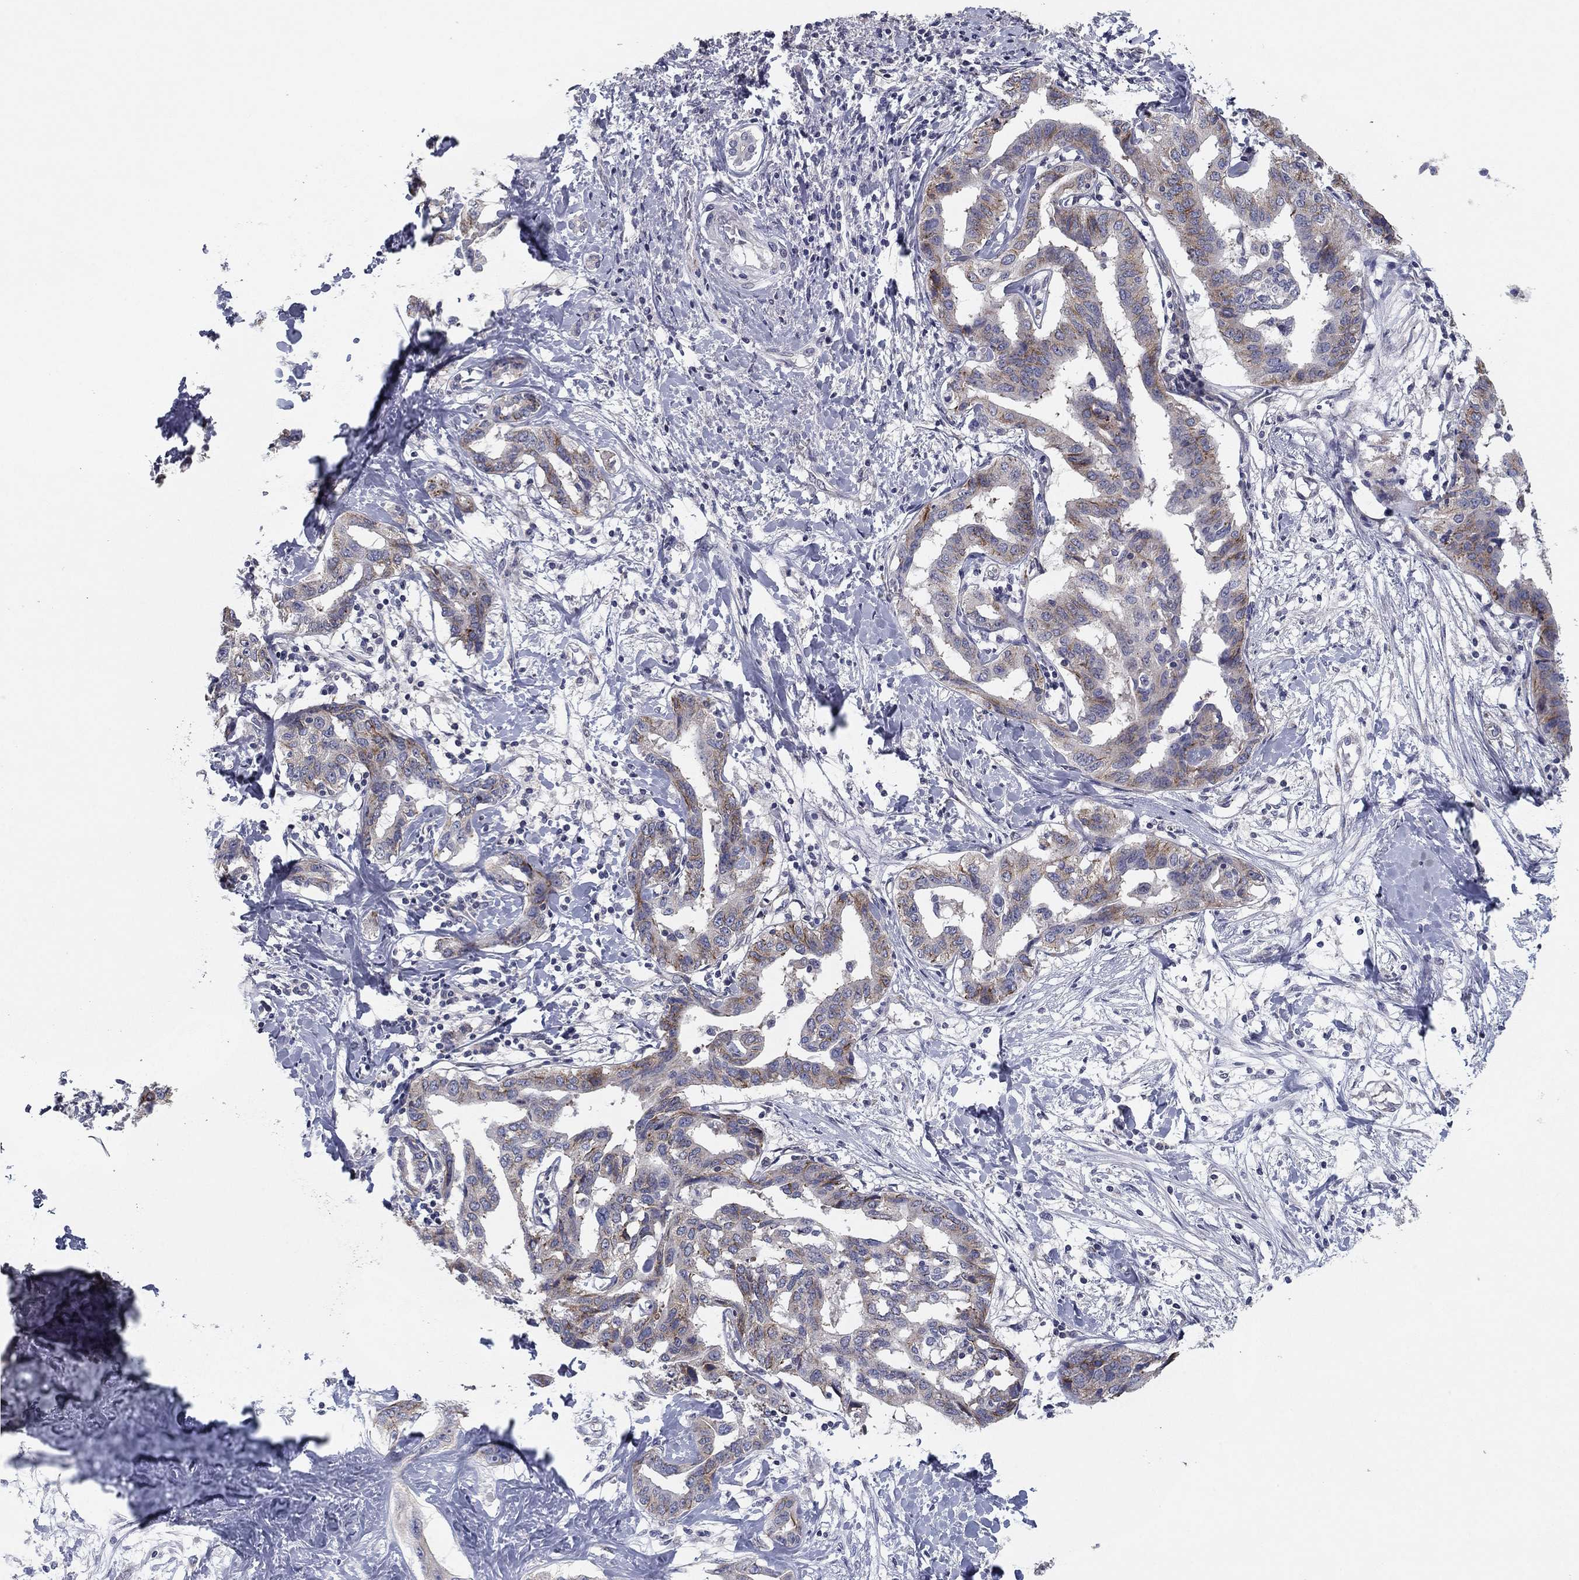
{"staining": {"intensity": "moderate", "quantity": "25%-75%", "location": "cytoplasmic/membranous"}, "tissue": "liver cancer", "cell_type": "Tumor cells", "image_type": "cancer", "snomed": [{"axis": "morphology", "description": "Cholangiocarcinoma"}, {"axis": "topography", "description": "Liver"}], "caption": "A brown stain highlights moderate cytoplasmic/membranous staining of a protein in human liver cancer tumor cells.", "gene": "SEPTIN3", "patient": {"sex": "male", "age": 59}}